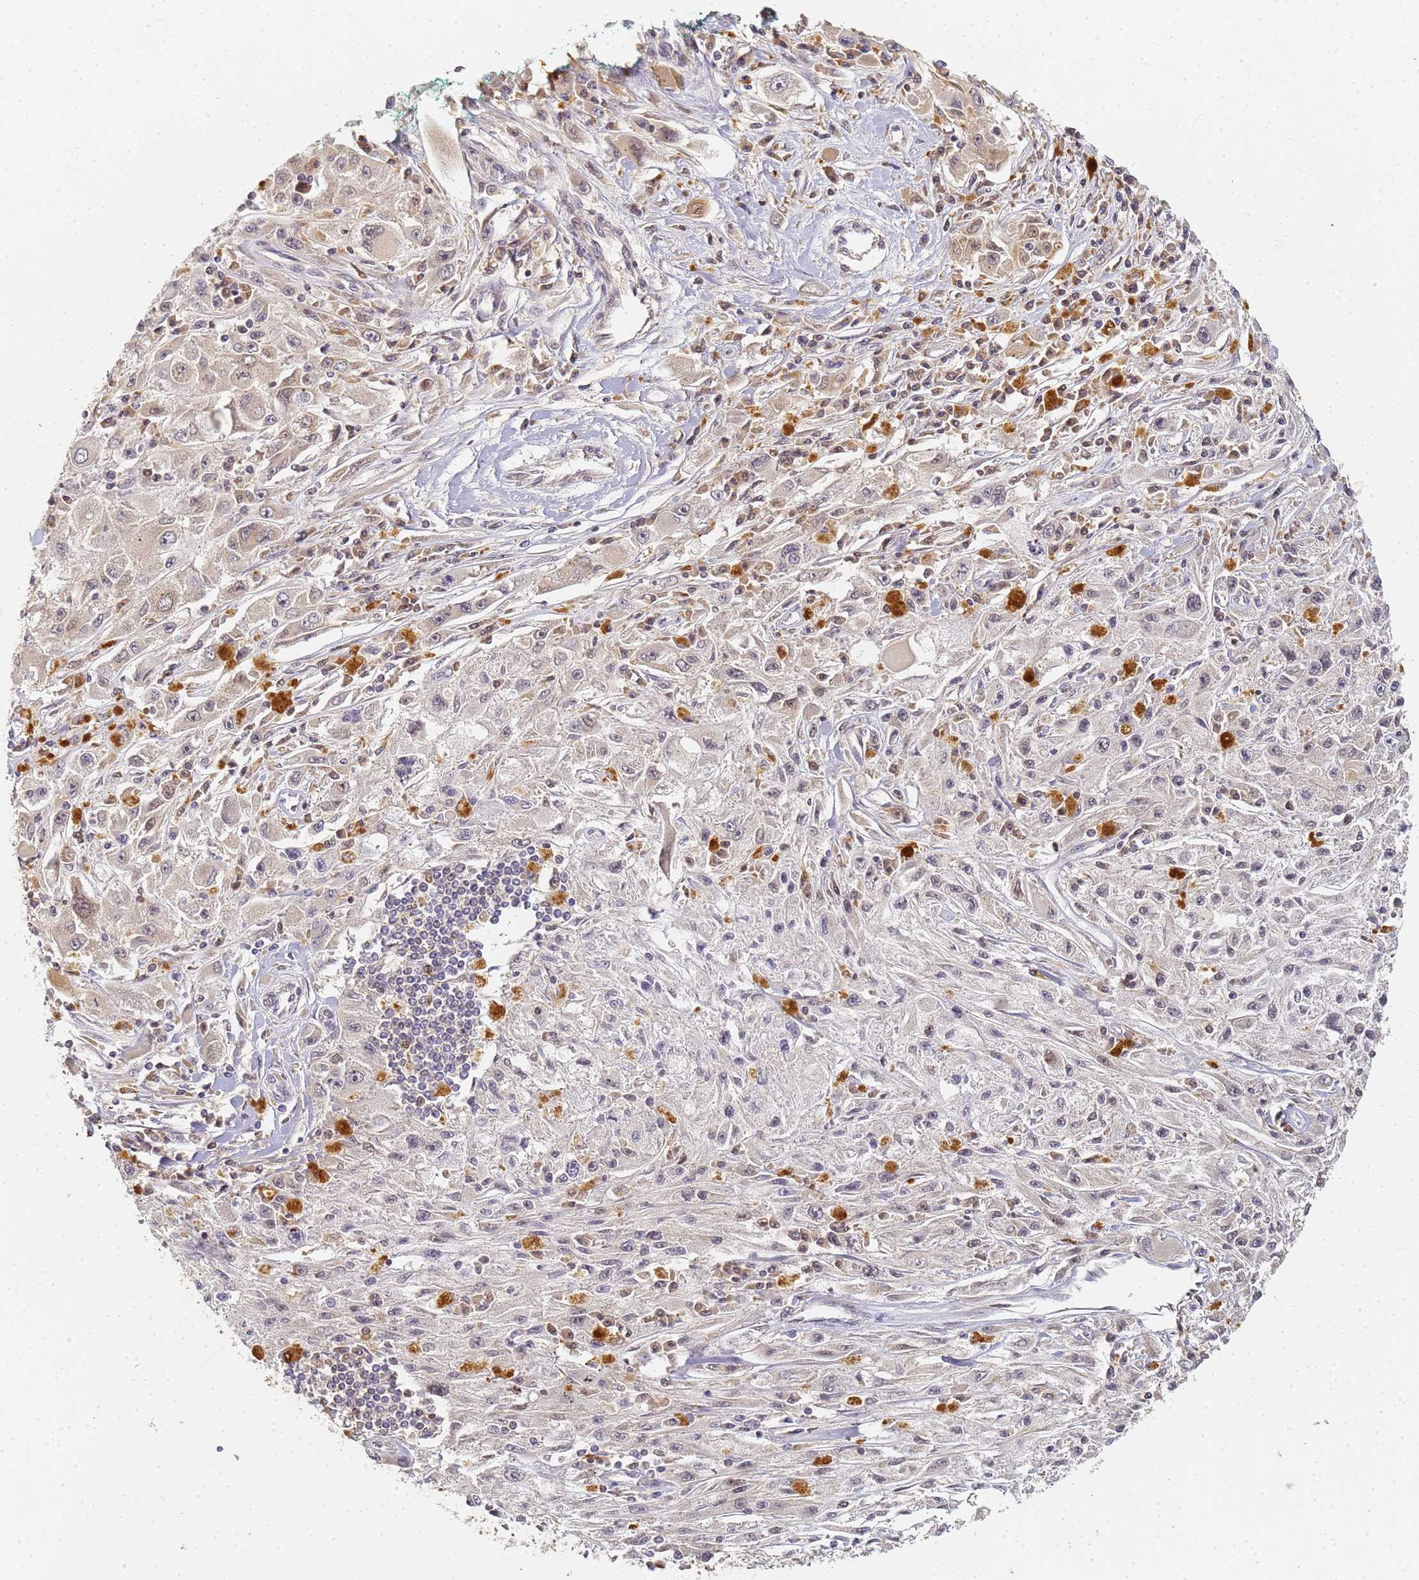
{"staining": {"intensity": "negative", "quantity": "none", "location": "none"}, "tissue": "melanoma", "cell_type": "Tumor cells", "image_type": "cancer", "snomed": [{"axis": "morphology", "description": "Malignant melanoma, Metastatic site"}, {"axis": "topography", "description": "Skin"}], "caption": "IHC histopathology image of melanoma stained for a protein (brown), which shows no expression in tumor cells.", "gene": "HMCES", "patient": {"sex": "male", "age": 53}}